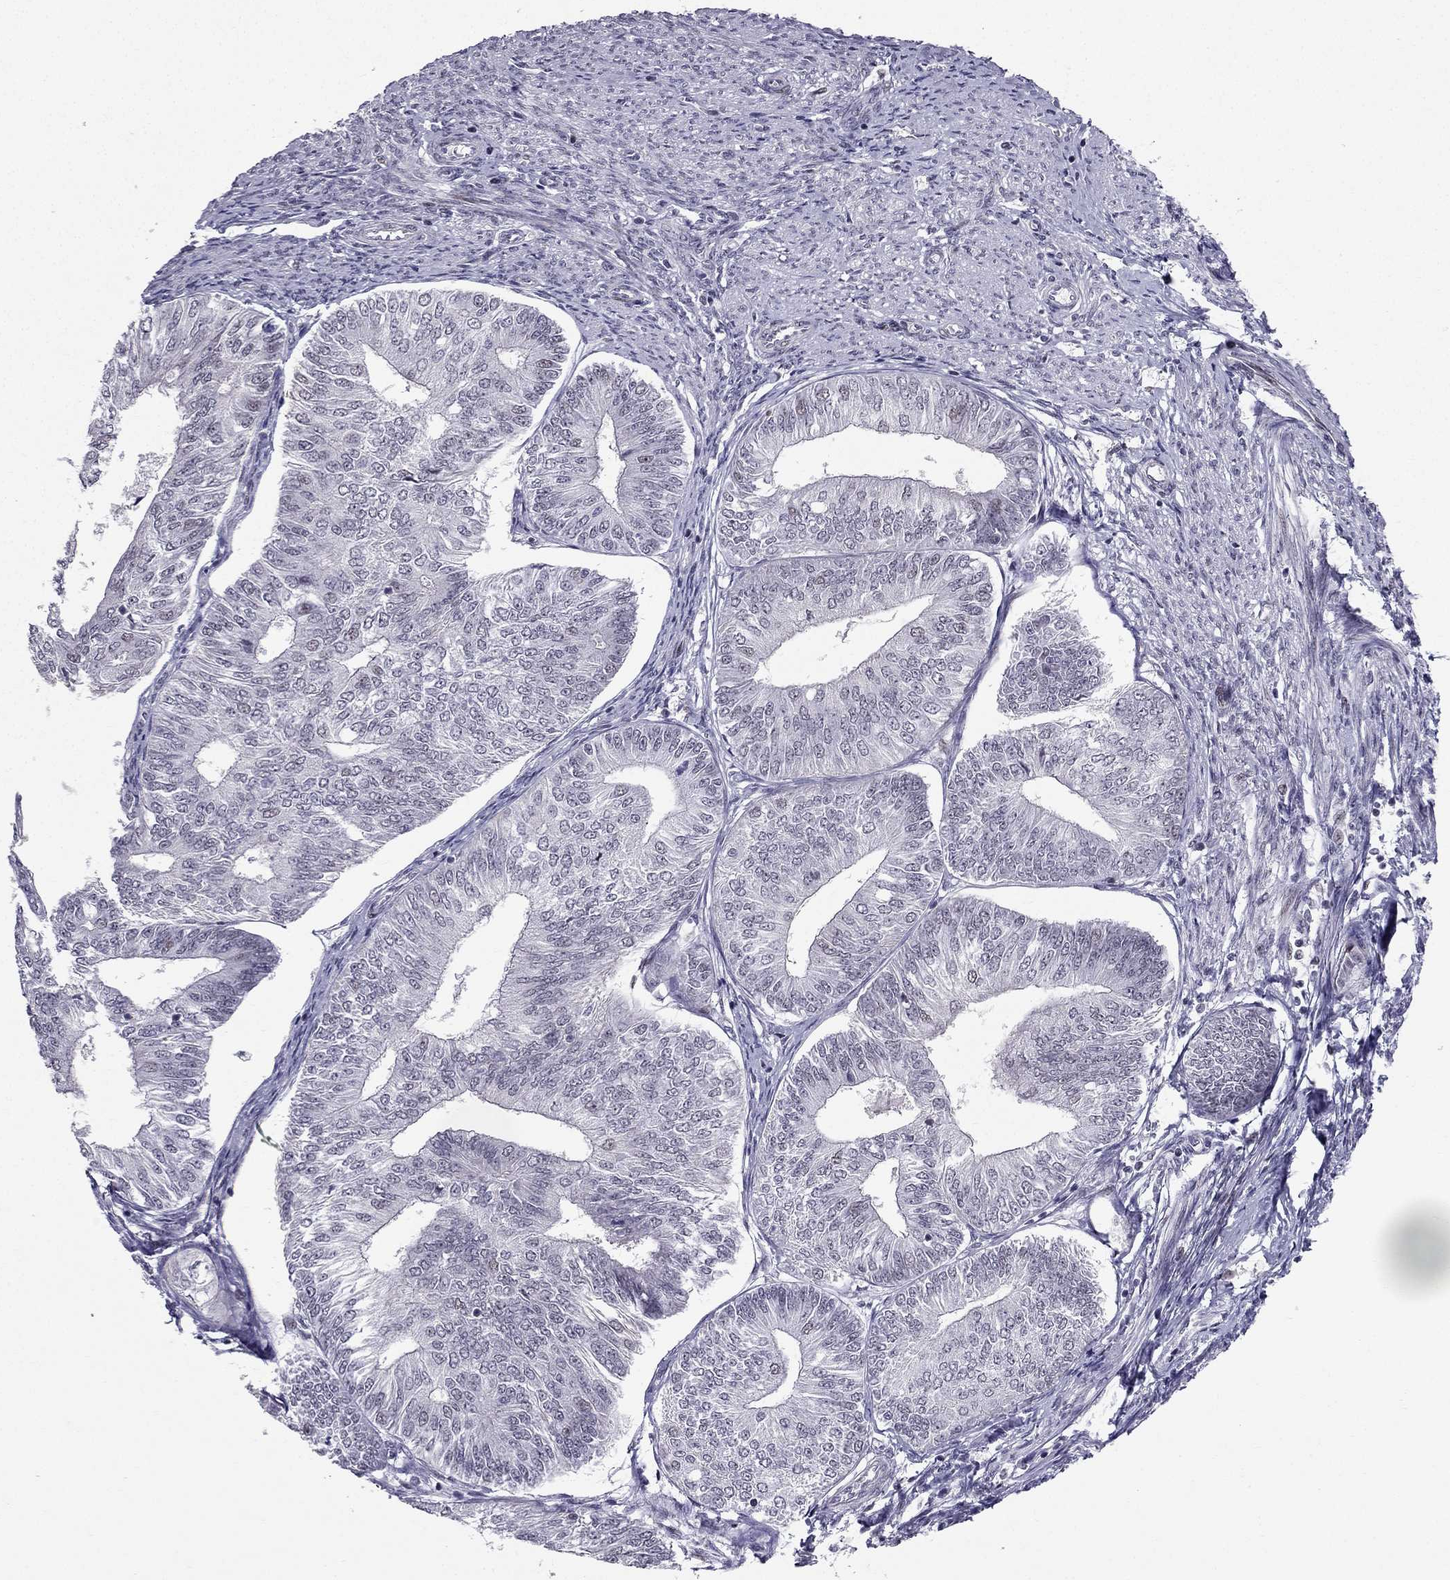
{"staining": {"intensity": "negative", "quantity": "none", "location": "none"}, "tissue": "endometrial cancer", "cell_type": "Tumor cells", "image_type": "cancer", "snomed": [{"axis": "morphology", "description": "Adenocarcinoma, NOS"}, {"axis": "topography", "description": "Endometrium"}], "caption": "A photomicrograph of endometrial cancer stained for a protein reveals no brown staining in tumor cells.", "gene": "RPRD2", "patient": {"sex": "female", "age": 58}}